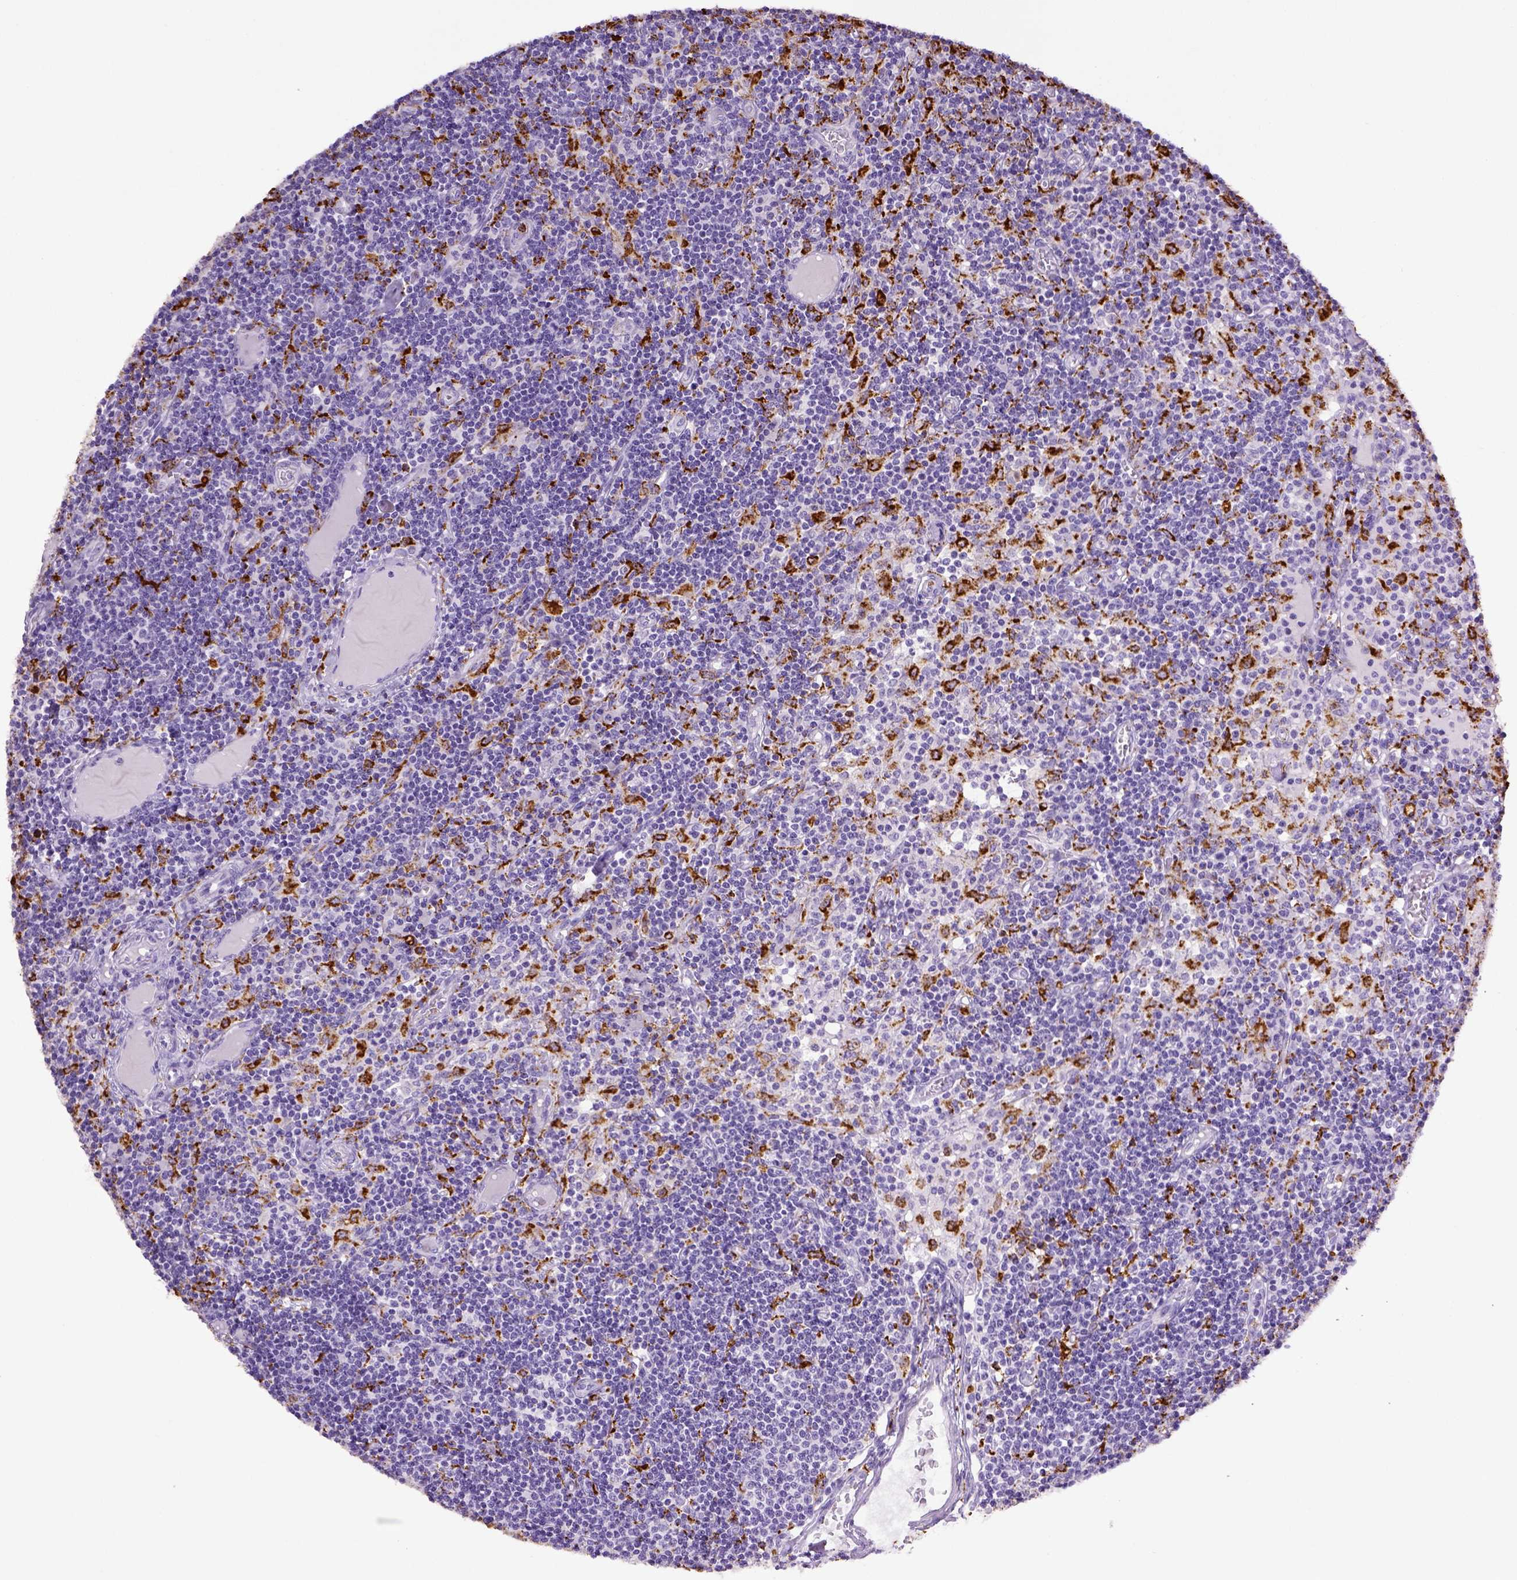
{"staining": {"intensity": "strong", "quantity": "<25%", "location": "cytoplasmic/membranous"}, "tissue": "lymph node", "cell_type": "Germinal center cells", "image_type": "normal", "snomed": [{"axis": "morphology", "description": "Normal tissue, NOS"}, {"axis": "topography", "description": "Lymph node"}], "caption": "Immunohistochemistry (DAB (3,3'-diaminobenzidine)) staining of normal lymph node displays strong cytoplasmic/membranous protein positivity in about <25% of germinal center cells. The staining was performed using DAB, with brown indicating positive protein expression. Nuclei are stained blue with hematoxylin.", "gene": "CD68", "patient": {"sex": "female", "age": 72}}